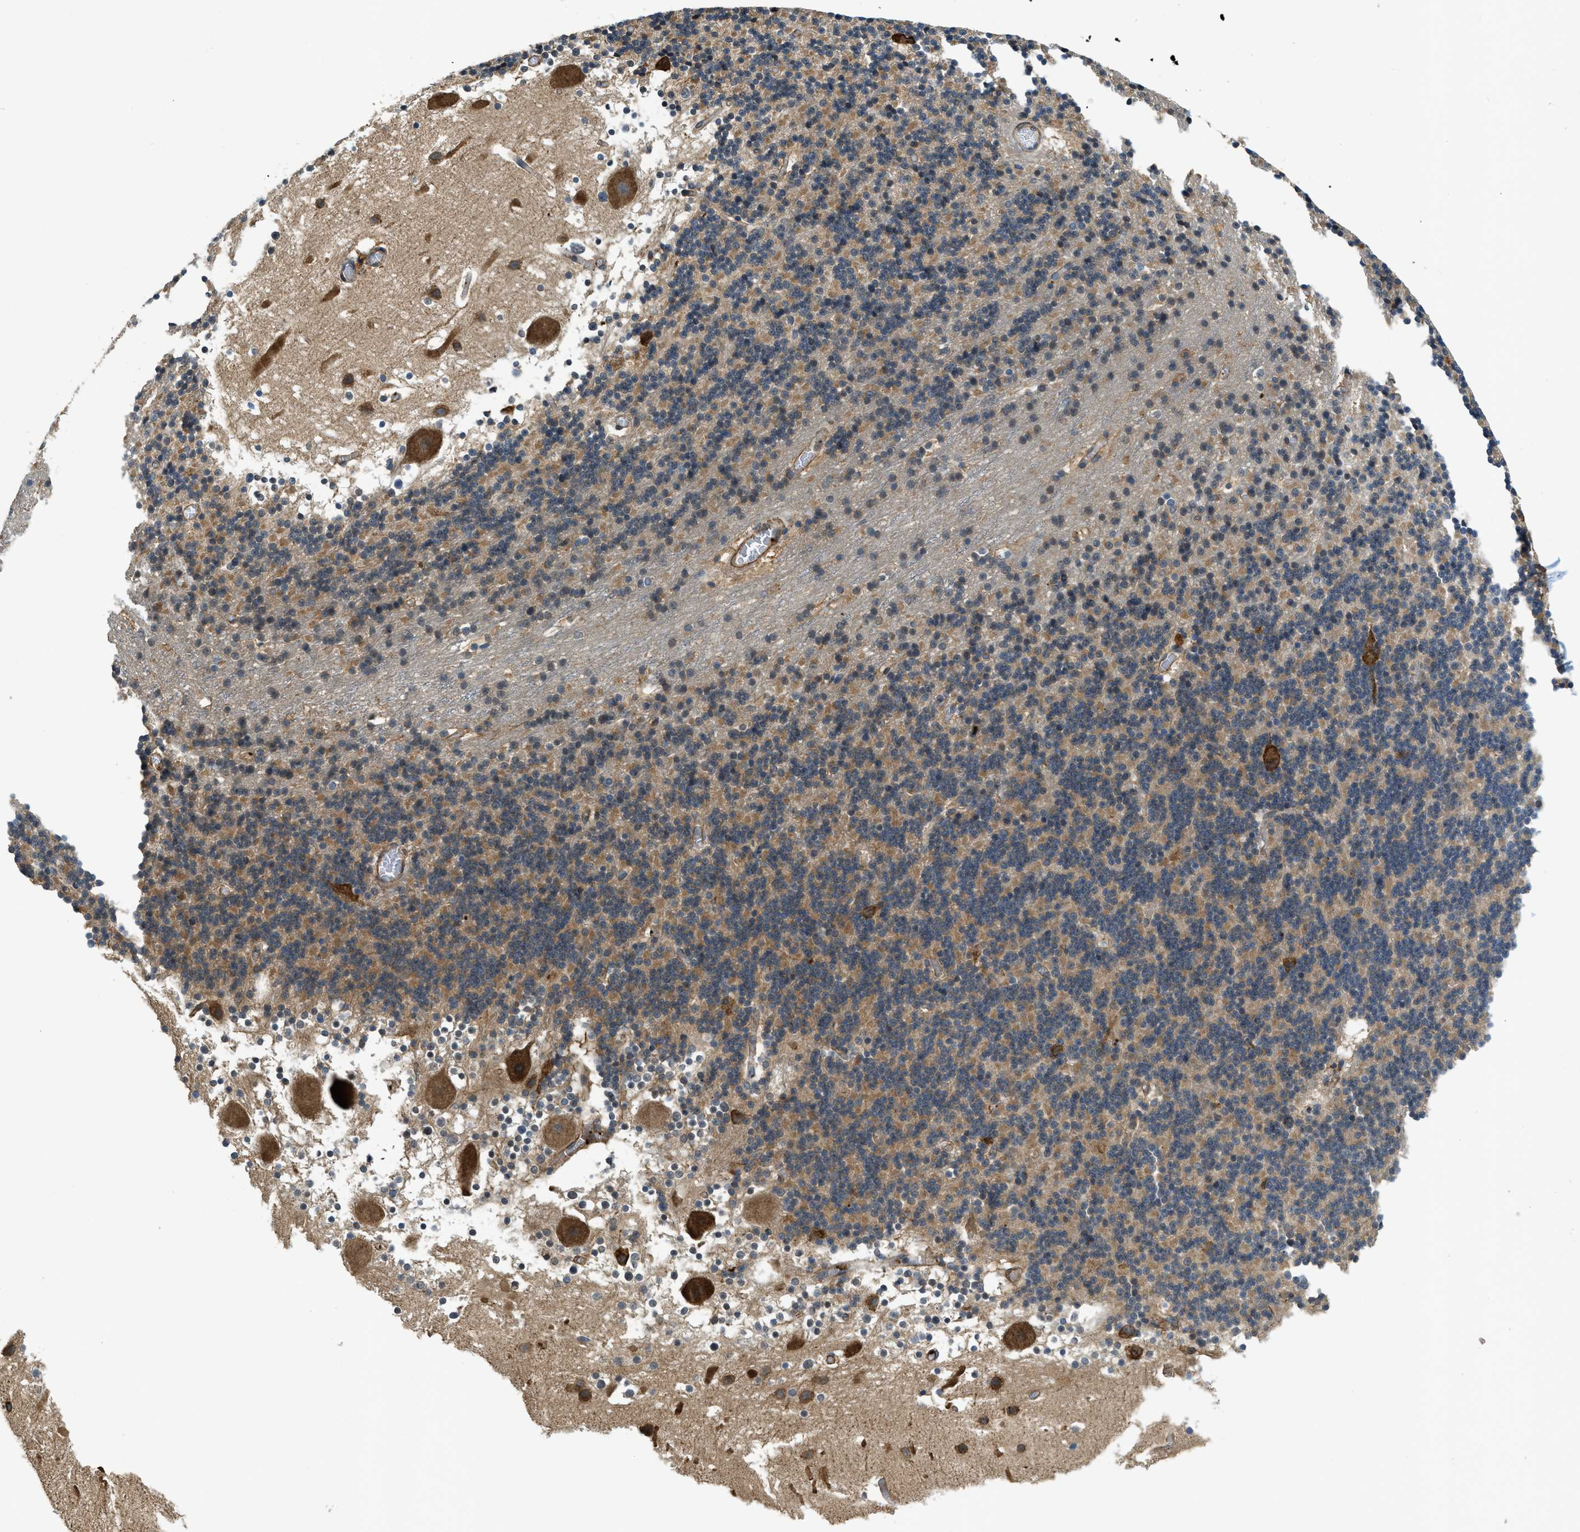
{"staining": {"intensity": "moderate", "quantity": "25%-75%", "location": "cytoplasmic/membranous"}, "tissue": "cerebellum", "cell_type": "Cells in granular layer", "image_type": "normal", "snomed": [{"axis": "morphology", "description": "Normal tissue, NOS"}, {"axis": "topography", "description": "Cerebellum"}], "caption": "Protein expression analysis of normal cerebellum reveals moderate cytoplasmic/membranous staining in about 25%-75% of cells in granular layer.", "gene": "CGN", "patient": {"sex": "male", "age": 45}}